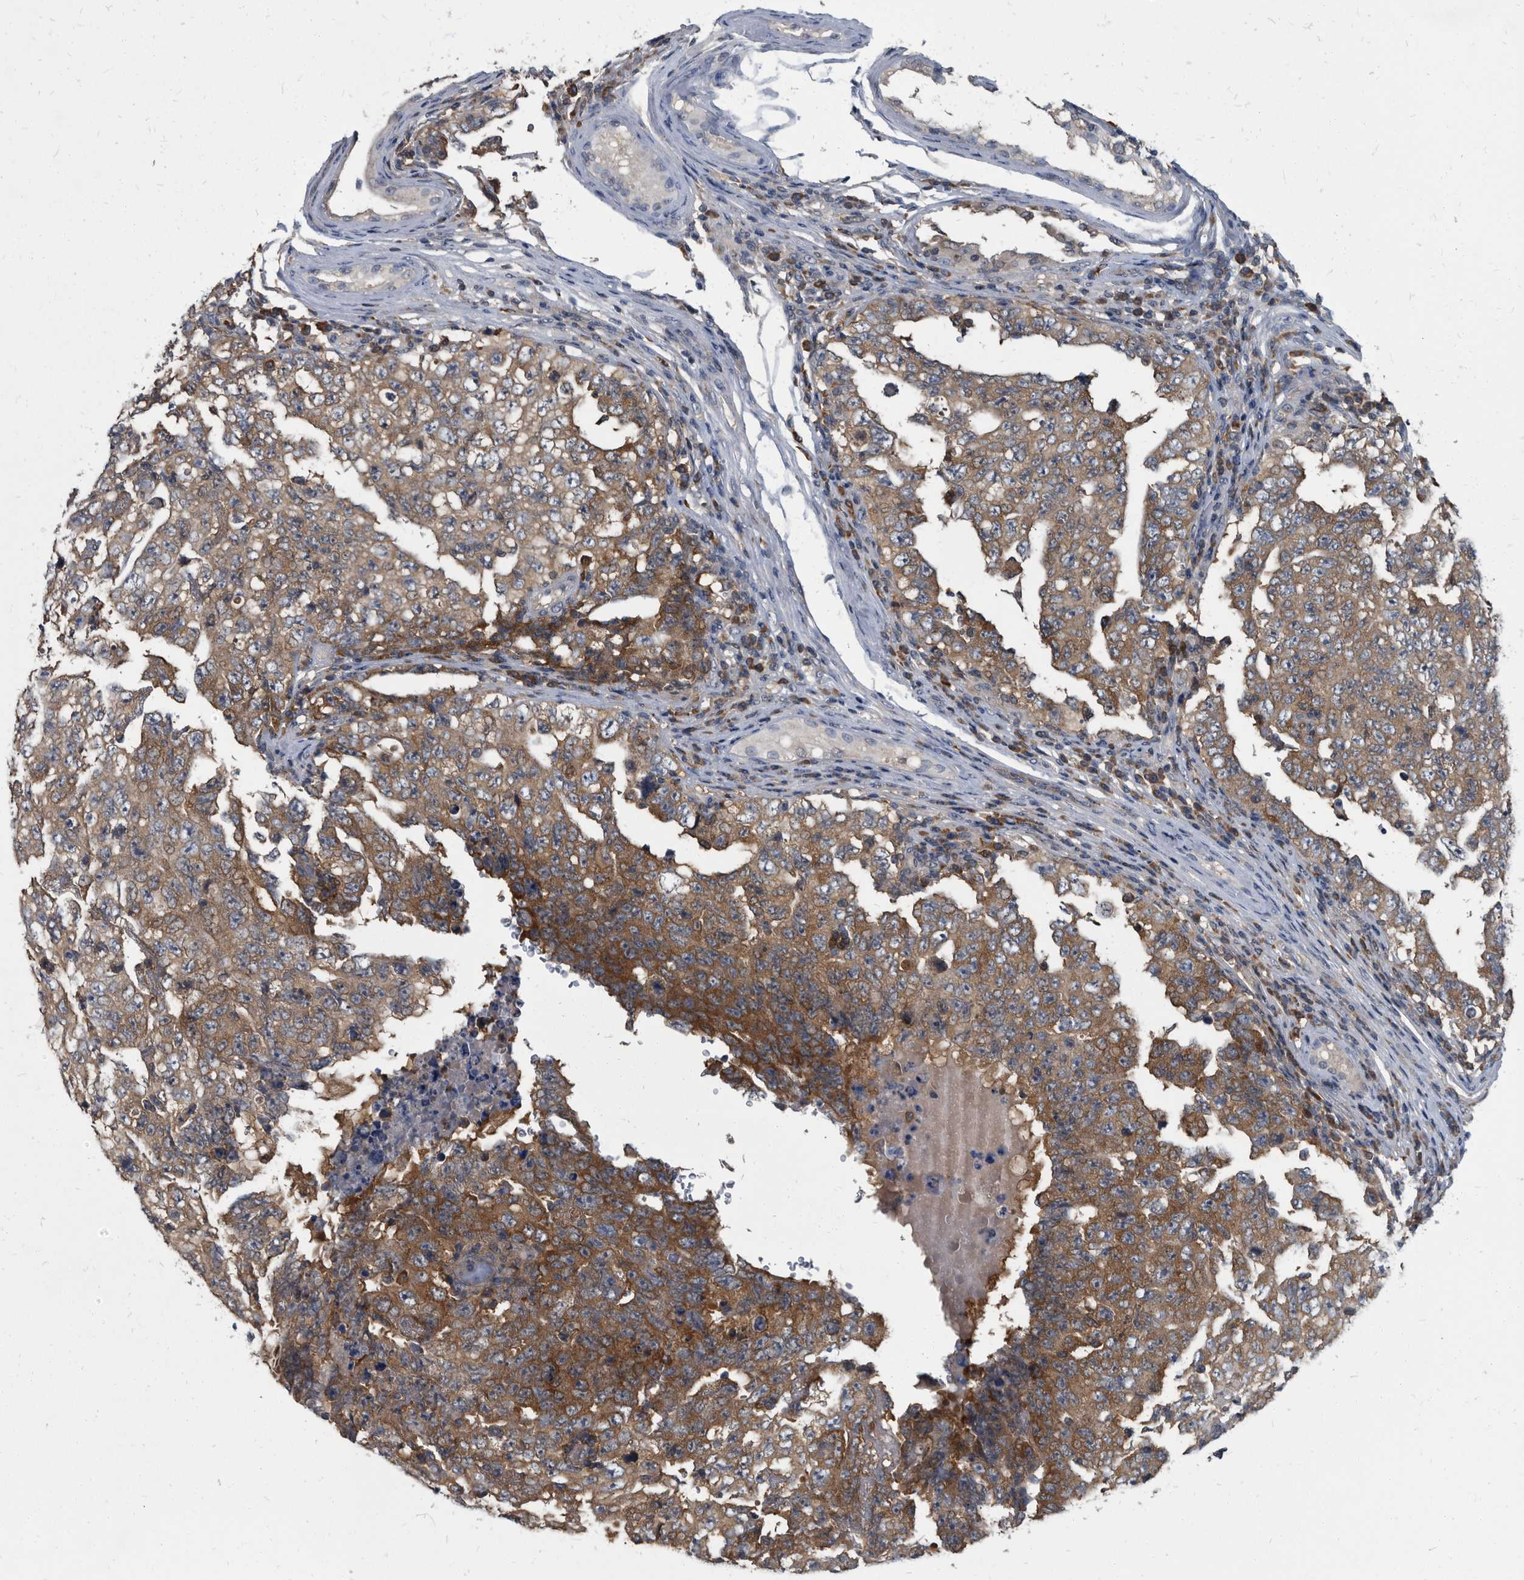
{"staining": {"intensity": "moderate", "quantity": ">75%", "location": "cytoplasmic/membranous"}, "tissue": "testis cancer", "cell_type": "Tumor cells", "image_type": "cancer", "snomed": [{"axis": "morphology", "description": "Carcinoma, Embryonal, NOS"}, {"axis": "topography", "description": "Testis"}], "caption": "The micrograph displays staining of testis cancer (embryonal carcinoma), revealing moderate cytoplasmic/membranous protein staining (brown color) within tumor cells. (IHC, brightfield microscopy, high magnification).", "gene": "CDV3", "patient": {"sex": "male", "age": 26}}